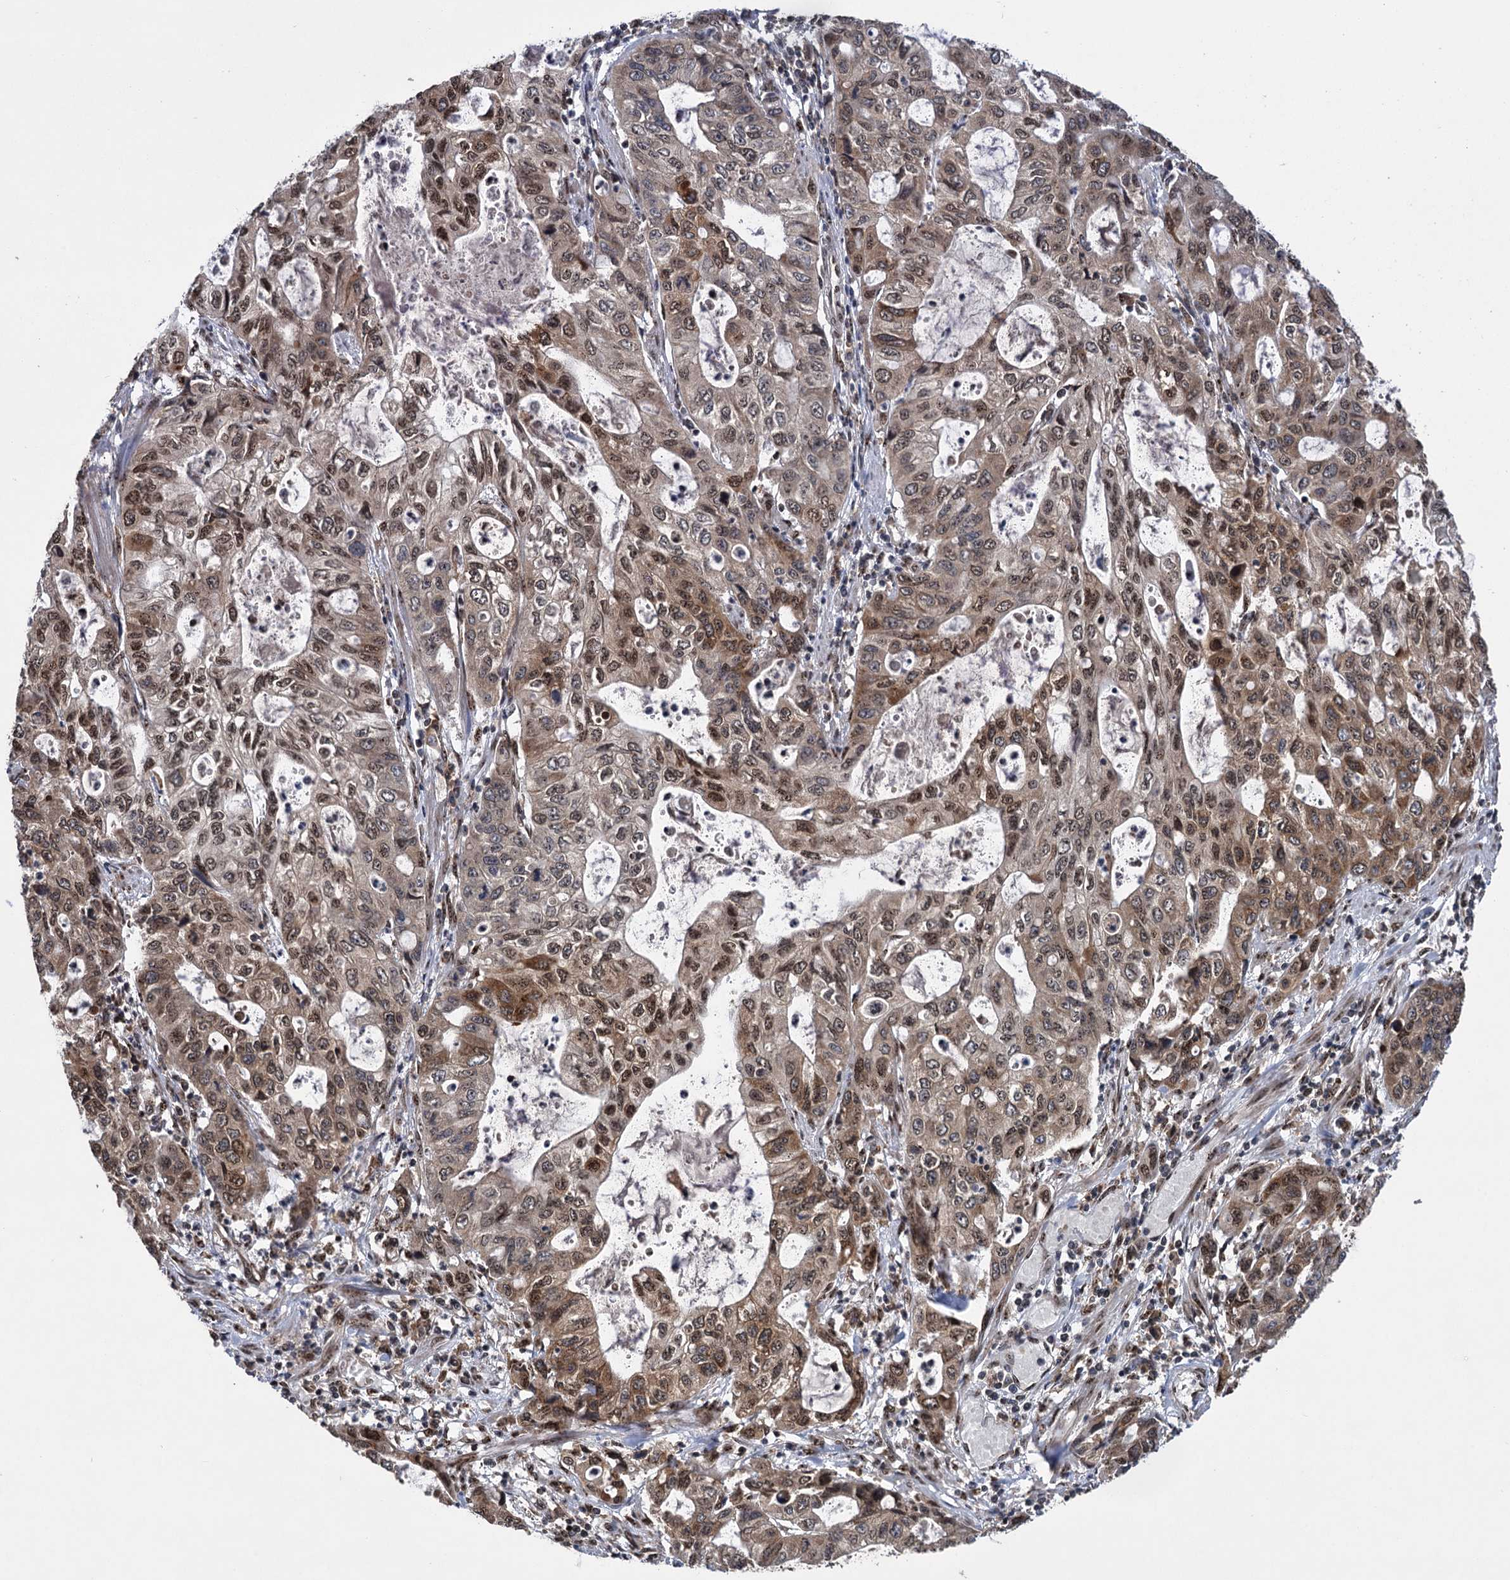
{"staining": {"intensity": "moderate", "quantity": "25%-75%", "location": "cytoplasmic/membranous,nuclear"}, "tissue": "stomach cancer", "cell_type": "Tumor cells", "image_type": "cancer", "snomed": [{"axis": "morphology", "description": "Adenocarcinoma, NOS"}, {"axis": "topography", "description": "Stomach, upper"}], "caption": "The histopathology image displays immunohistochemical staining of stomach cancer. There is moderate cytoplasmic/membranous and nuclear staining is identified in about 25%-75% of tumor cells.", "gene": "MESD", "patient": {"sex": "female", "age": 52}}